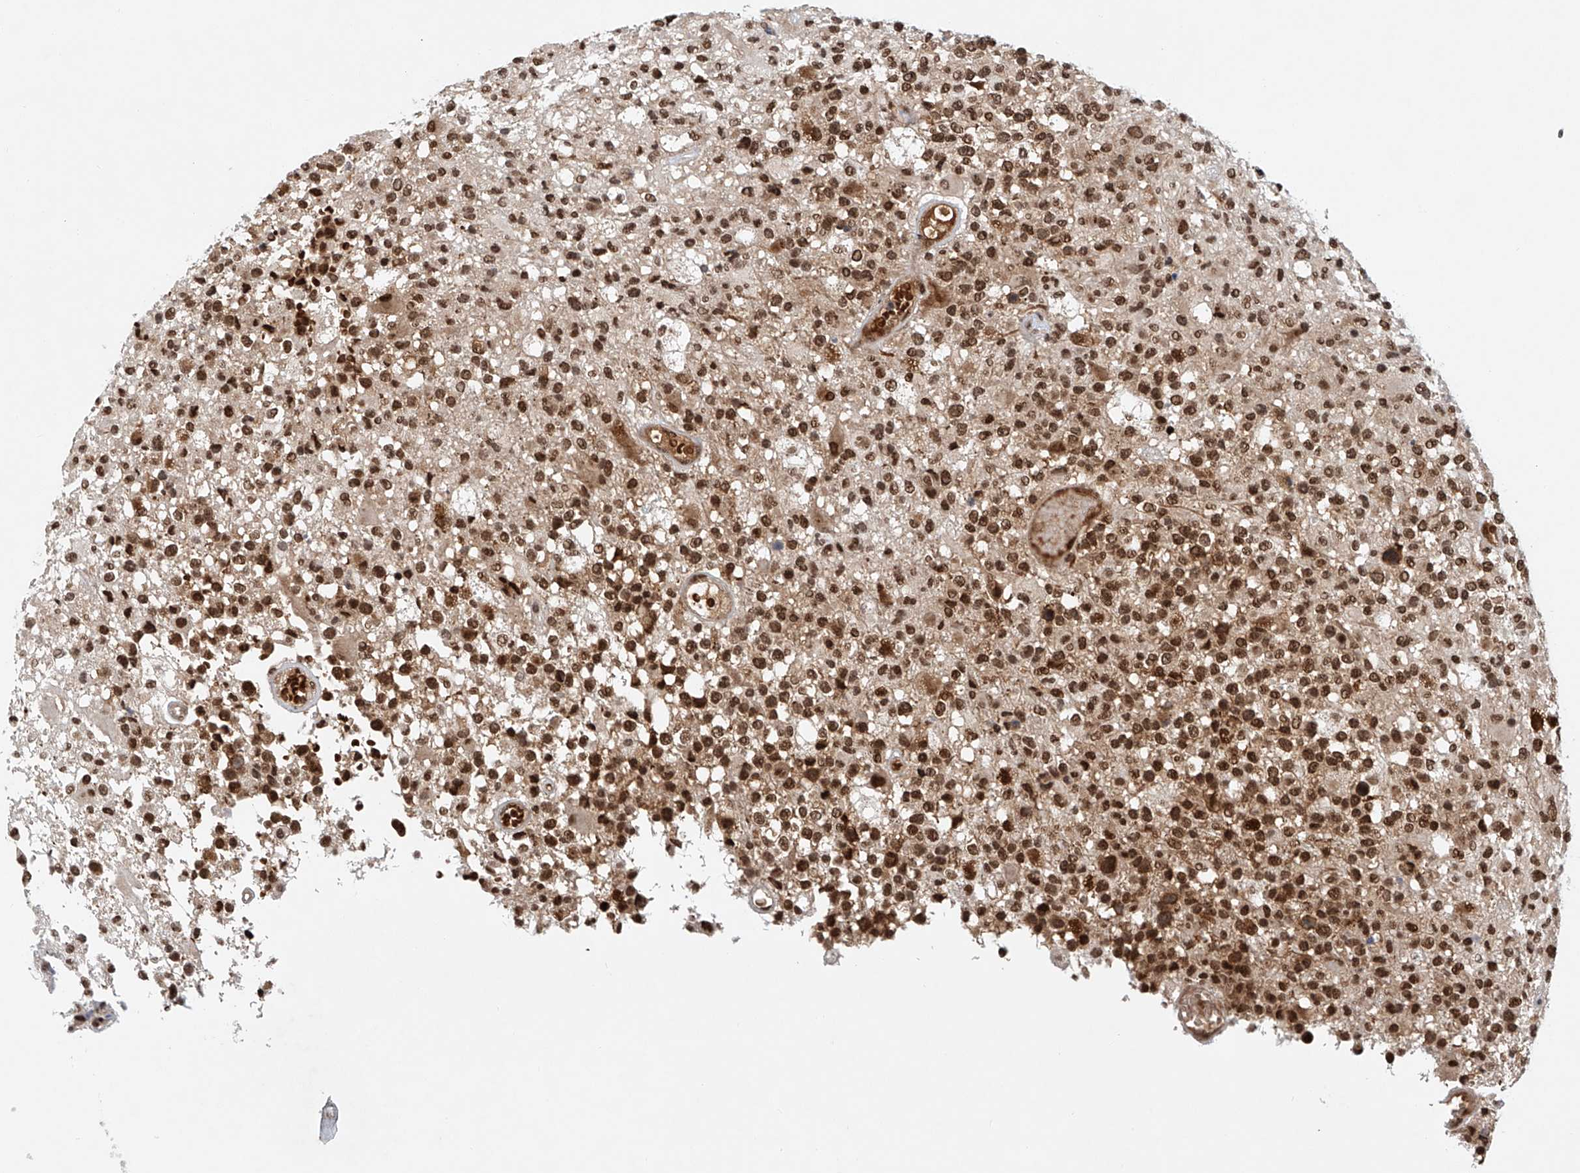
{"staining": {"intensity": "strong", "quantity": ">75%", "location": "nuclear"}, "tissue": "glioma", "cell_type": "Tumor cells", "image_type": "cancer", "snomed": [{"axis": "morphology", "description": "Glioma, malignant, High grade"}, {"axis": "morphology", "description": "Glioblastoma, NOS"}, {"axis": "topography", "description": "Brain"}], "caption": "A high-resolution image shows immunohistochemistry (IHC) staining of glioma, which displays strong nuclear staining in about >75% of tumor cells.", "gene": "ZNF470", "patient": {"sex": "male", "age": 60}}